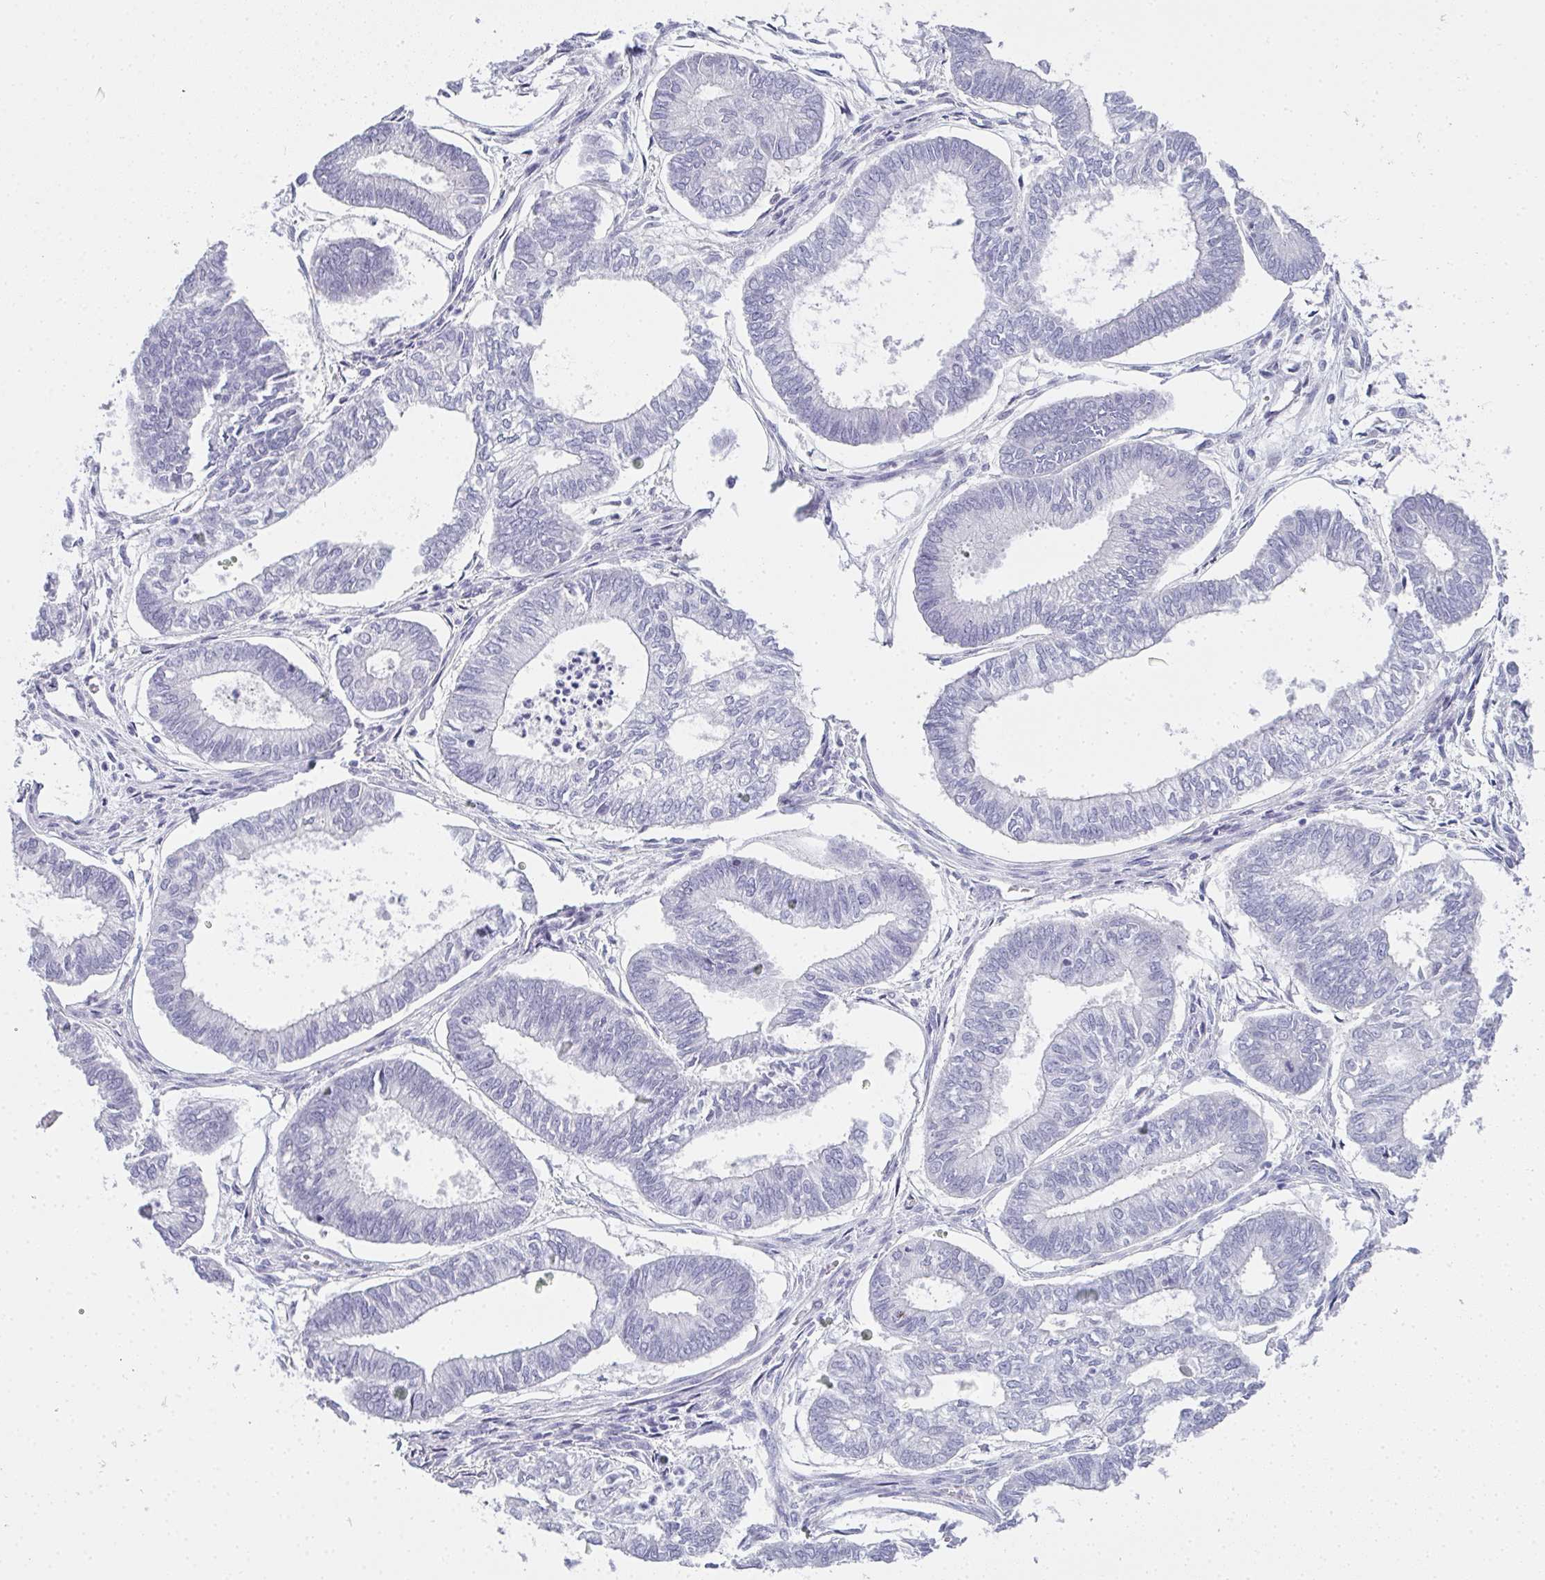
{"staining": {"intensity": "negative", "quantity": "none", "location": "none"}, "tissue": "ovarian cancer", "cell_type": "Tumor cells", "image_type": "cancer", "snomed": [{"axis": "morphology", "description": "Carcinoma, endometroid"}, {"axis": "topography", "description": "Ovary"}], "caption": "The photomicrograph displays no staining of tumor cells in endometroid carcinoma (ovarian).", "gene": "SLC36A2", "patient": {"sex": "female", "age": 64}}